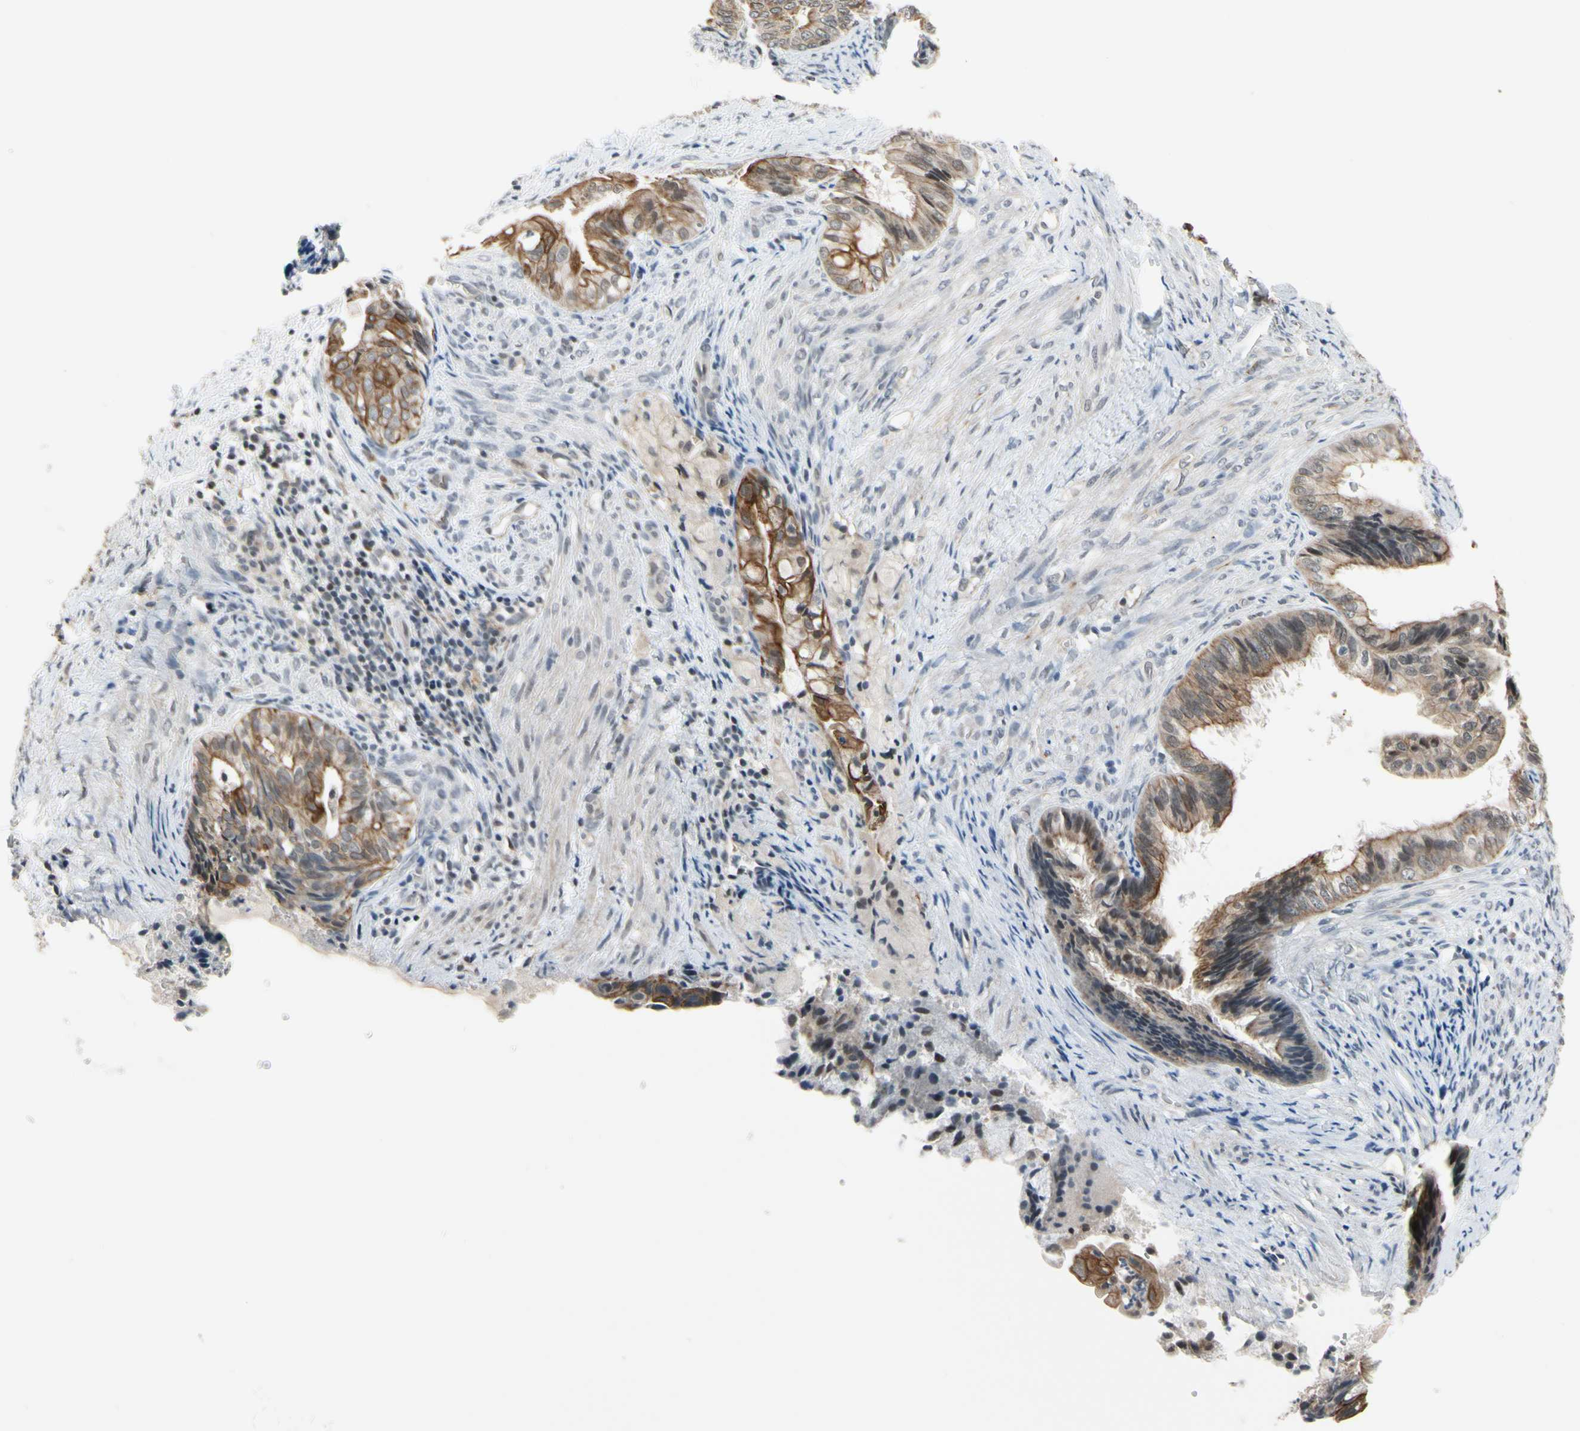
{"staining": {"intensity": "moderate", "quantity": ">75%", "location": "cytoplasmic/membranous"}, "tissue": "endometrial cancer", "cell_type": "Tumor cells", "image_type": "cancer", "snomed": [{"axis": "morphology", "description": "Adenocarcinoma, NOS"}, {"axis": "topography", "description": "Endometrium"}], "caption": "A high-resolution photomicrograph shows IHC staining of endometrial adenocarcinoma, which shows moderate cytoplasmic/membranous expression in about >75% of tumor cells.", "gene": "TAF12", "patient": {"sex": "female", "age": 86}}